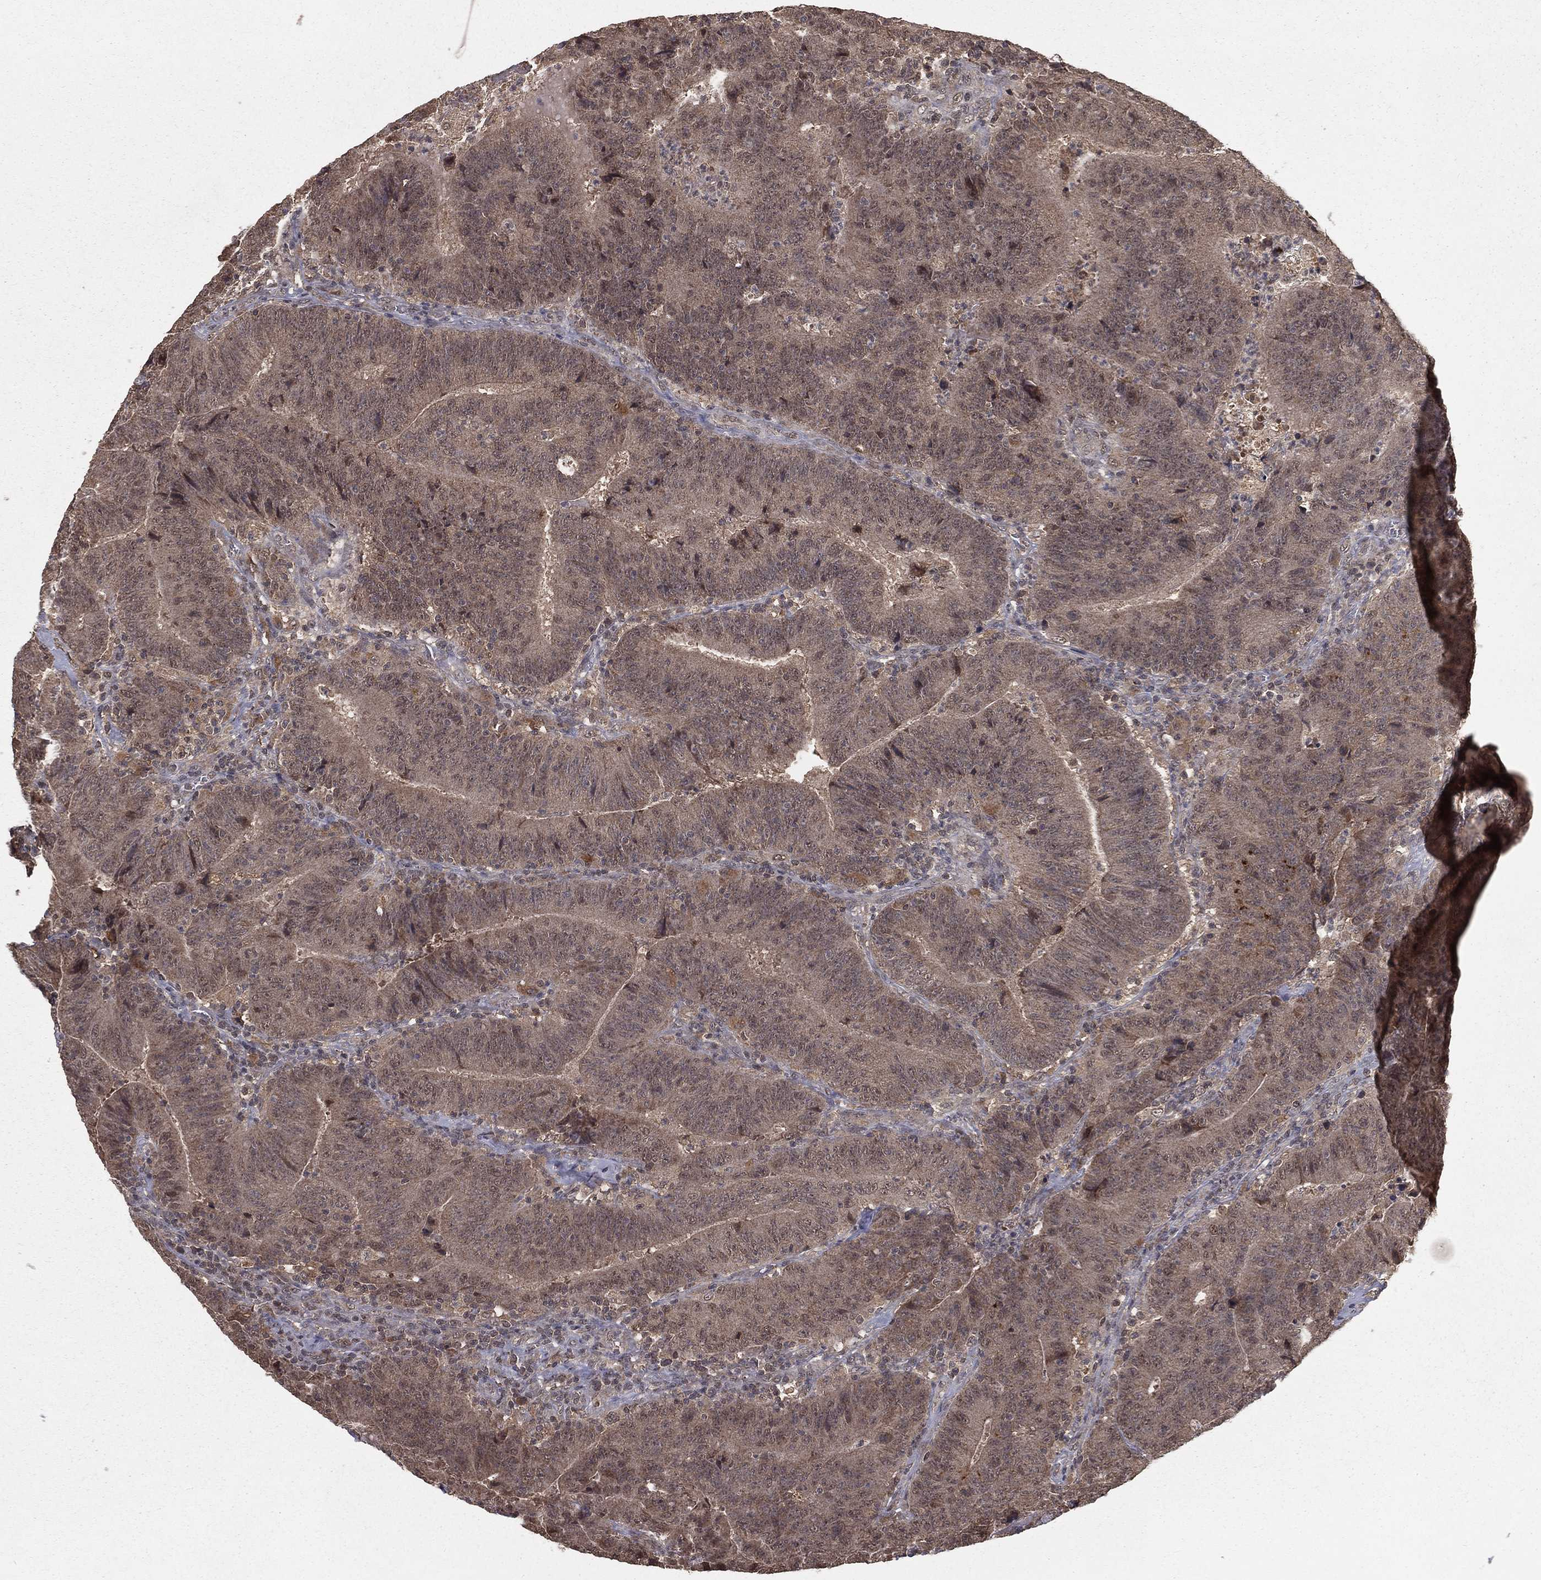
{"staining": {"intensity": "weak", "quantity": ">75%", "location": "cytoplasmic/membranous"}, "tissue": "colorectal cancer", "cell_type": "Tumor cells", "image_type": "cancer", "snomed": [{"axis": "morphology", "description": "Adenocarcinoma, NOS"}, {"axis": "topography", "description": "Colon"}], "caption": "Immunohistochemical staining of colorectal cancer (adenocarcinoma) displays weak cytoplasmic/membranous protein expression in about >75% of tumor cells.", "gene": "ZDHHC15", "patient": {"sex": "female", "age": 75}}